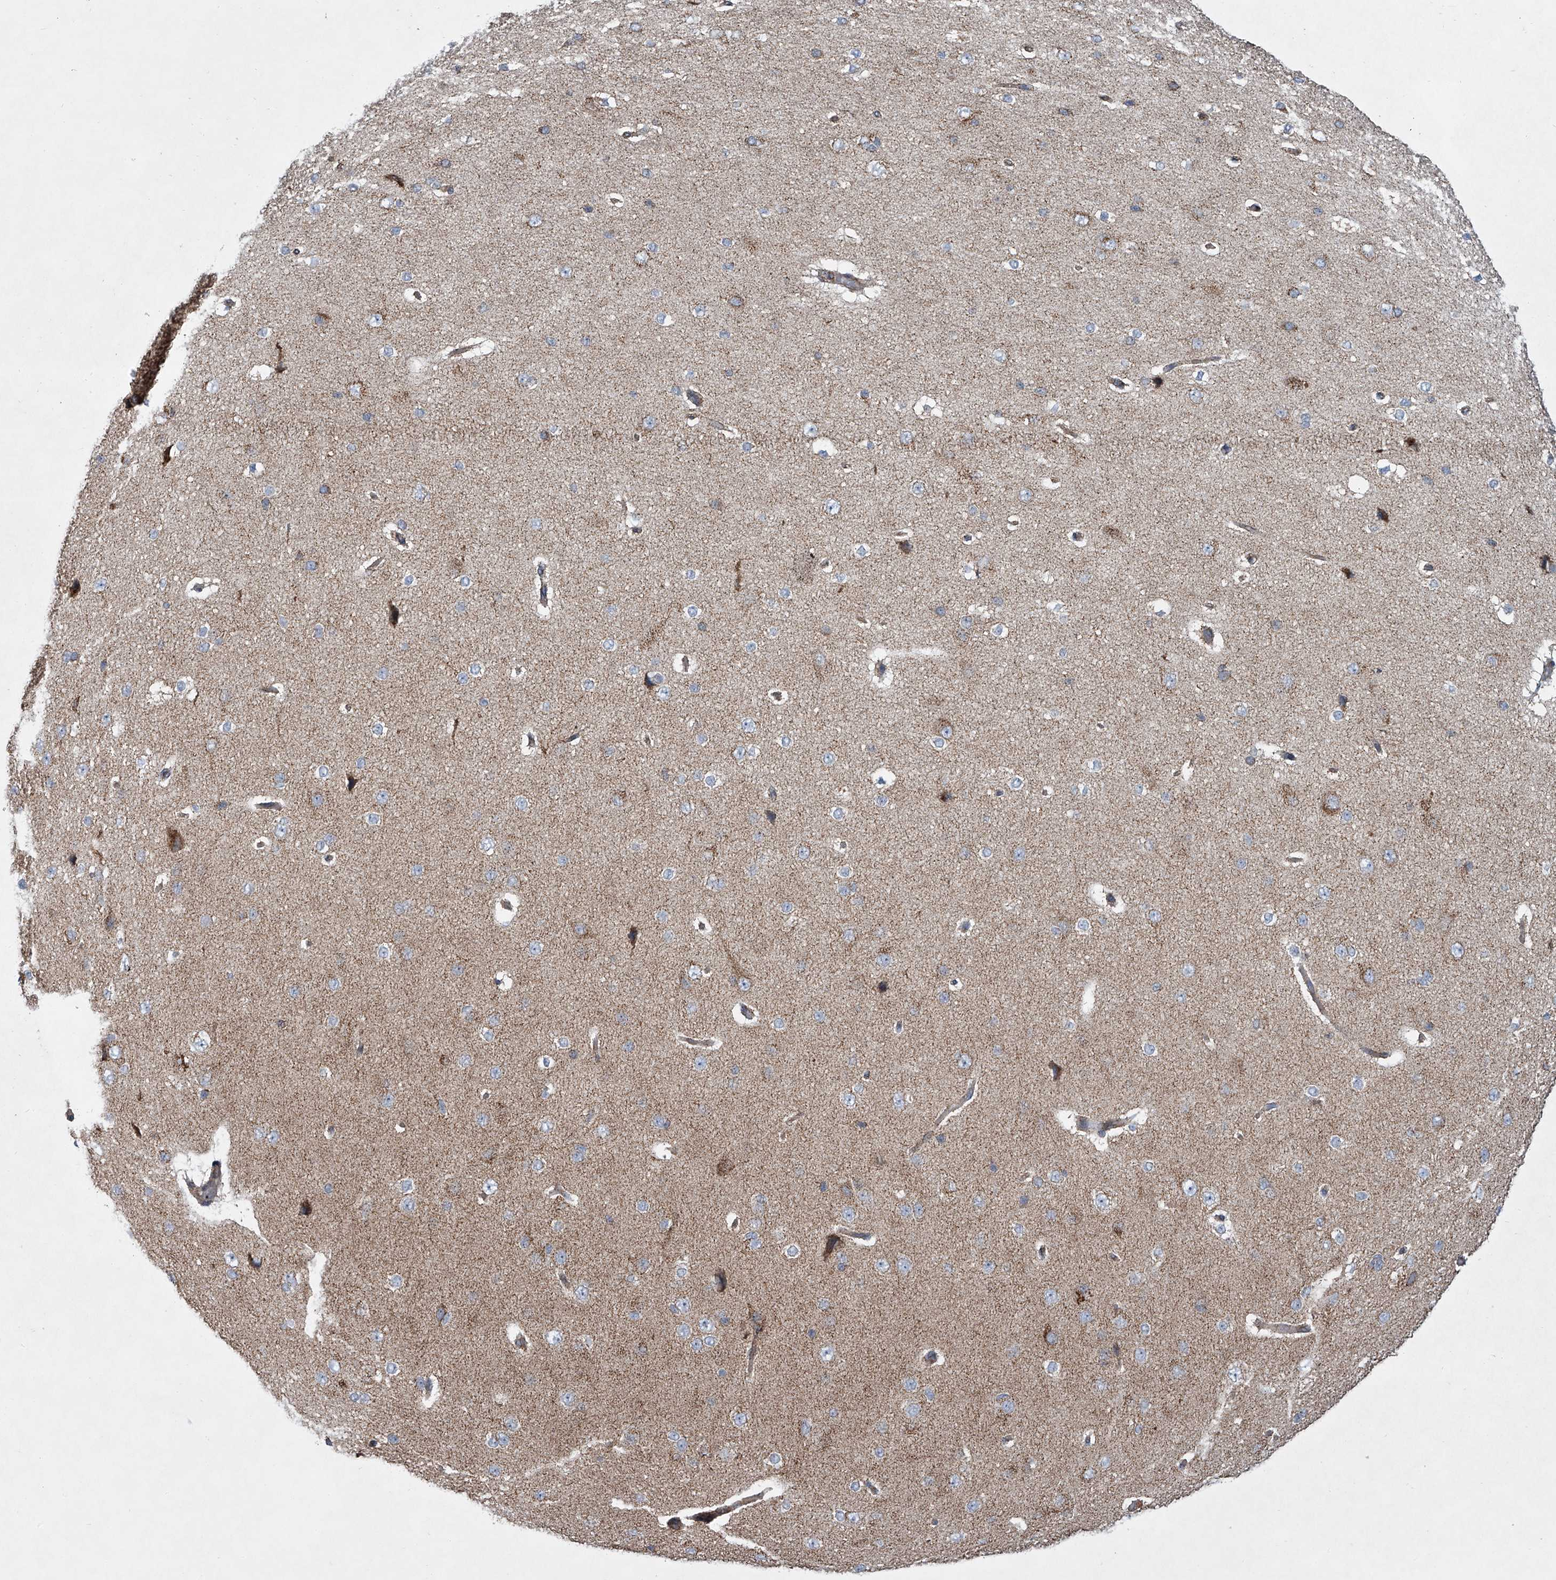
{"staining": {"intensity": "moderate", "quantity": ">75%", "location": "cytoplasmic/membranous"}, "tissue": "cerebral cortex", "cell_type": "Endothelial cells", "image_type": "normal", "snomed": [{"axis": "morphology", "description": "Normal tissue, NOS"}, {"axis": "morphology", "description": "Developmental malformation"}, {"axis": "topography", "description": "Cerebral cortex"}], "caption": "A high-resolution image shows IHC staining of unremarkable cerebral cortex, which exhibits moderate cytoplasmic/membranous positivity in about >75% of endothelial cells.", "gene": "STRADA", "patient": {"sex": "female", "age": 30}}